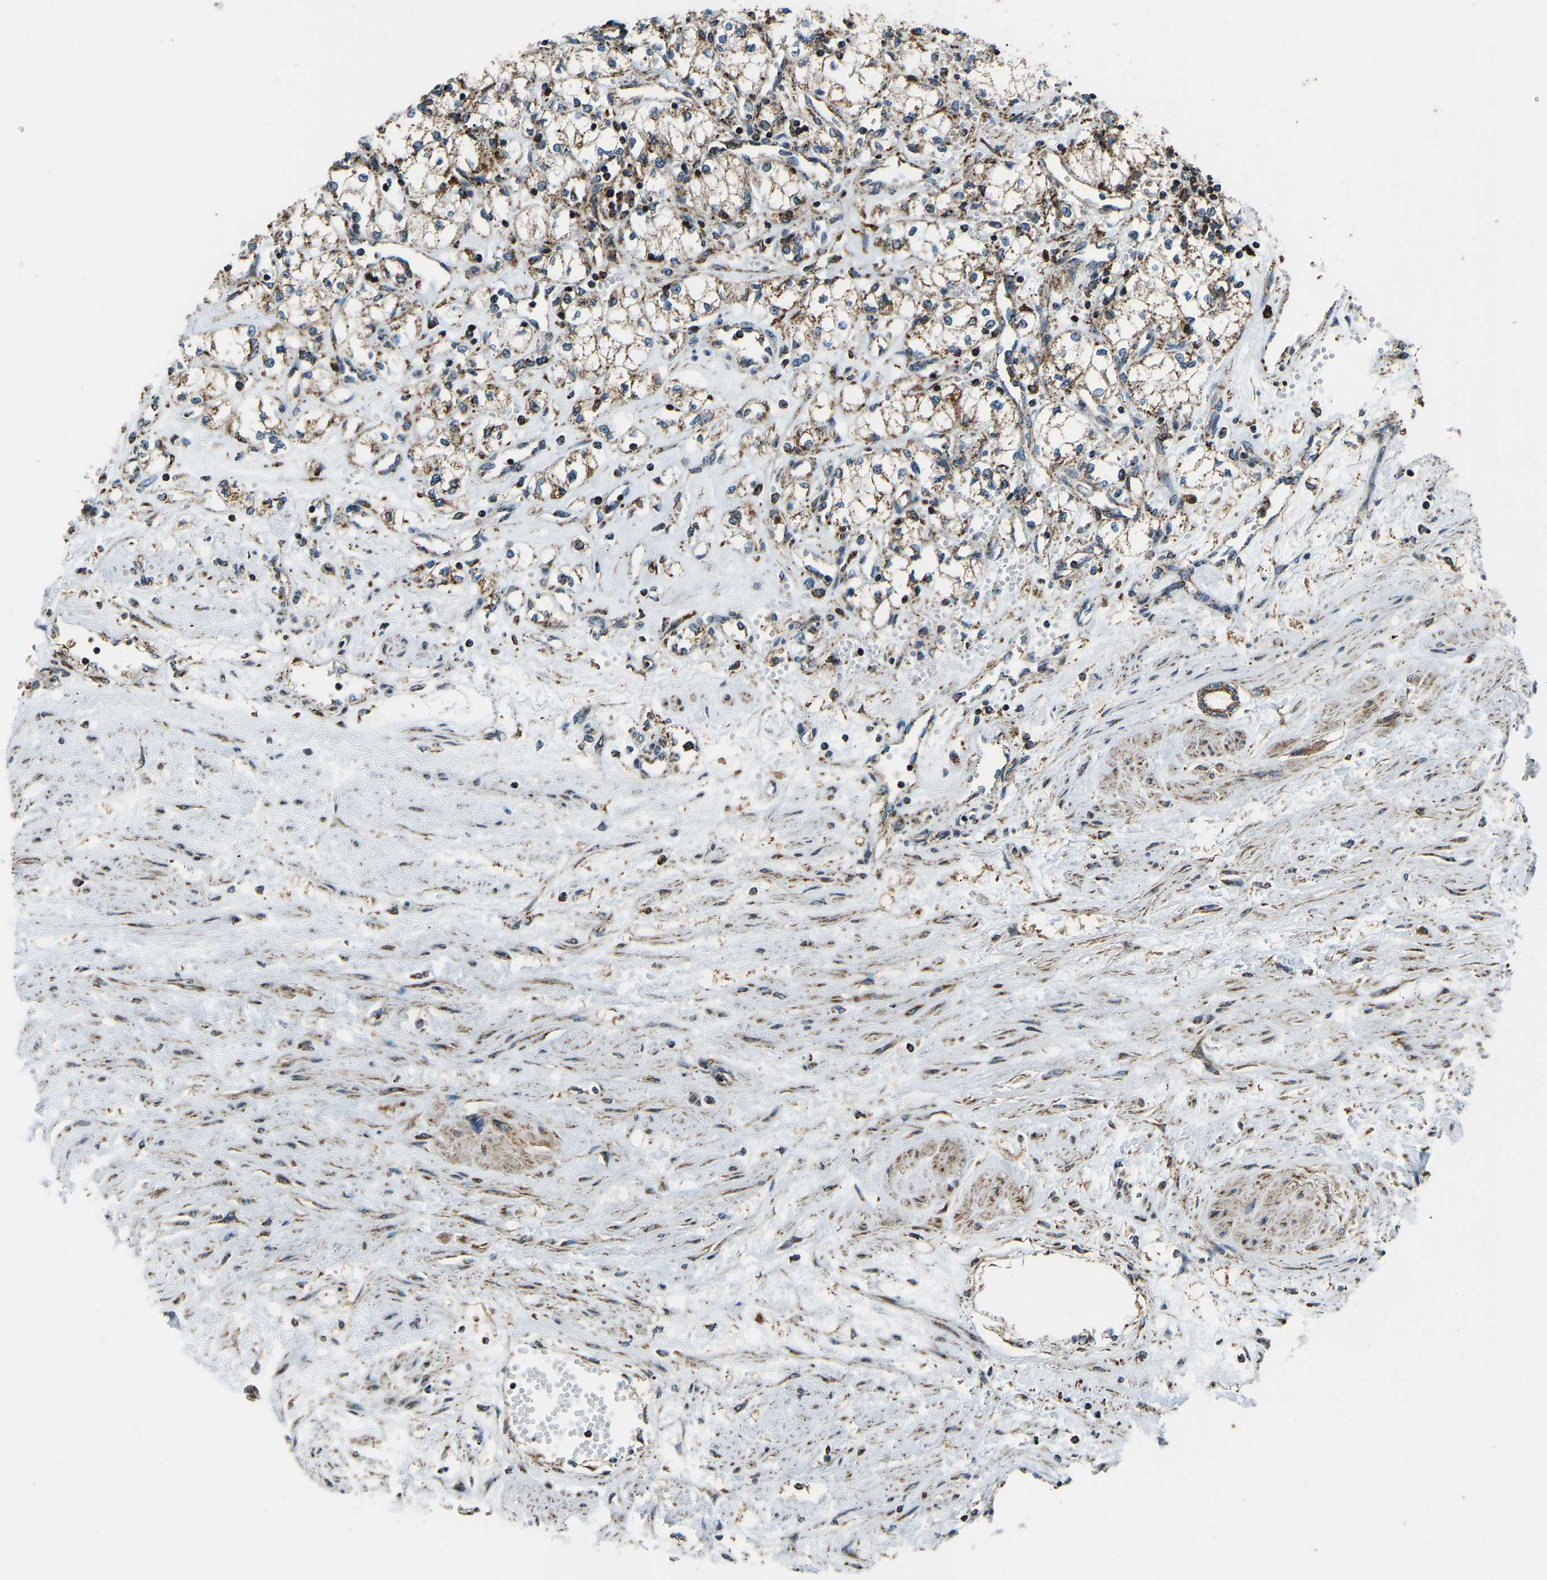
{"staining": {"intensity": "moderate", "quantity": ">75%", "location": "cytoplasmic/membranous"}, "tissue": "renal cancer", "cell_type": "Tumor cells", "image_type": "cancer", "snomed": [{"axis": "morphology", "description": "Adenocarcinoma, NOS"}, {"axis": "topography", "description": "Kidney"}], "caption": "Immunohistochemistry staining of adenocarcinoma (renal), which exhibits medium levels of moderate cytoplasmic/membranous staining in approximately >75% of tumor cells indicating moderate cytoplasmic/membranous protein expression. The staining was performed using DAB (3,3'-diaminobenzidine) (brown) for protein detection and nuclei were counterstained in hematoxylin (blue).", "gene": "RBM33", "patient": {"sex": "male", "age": 59}}